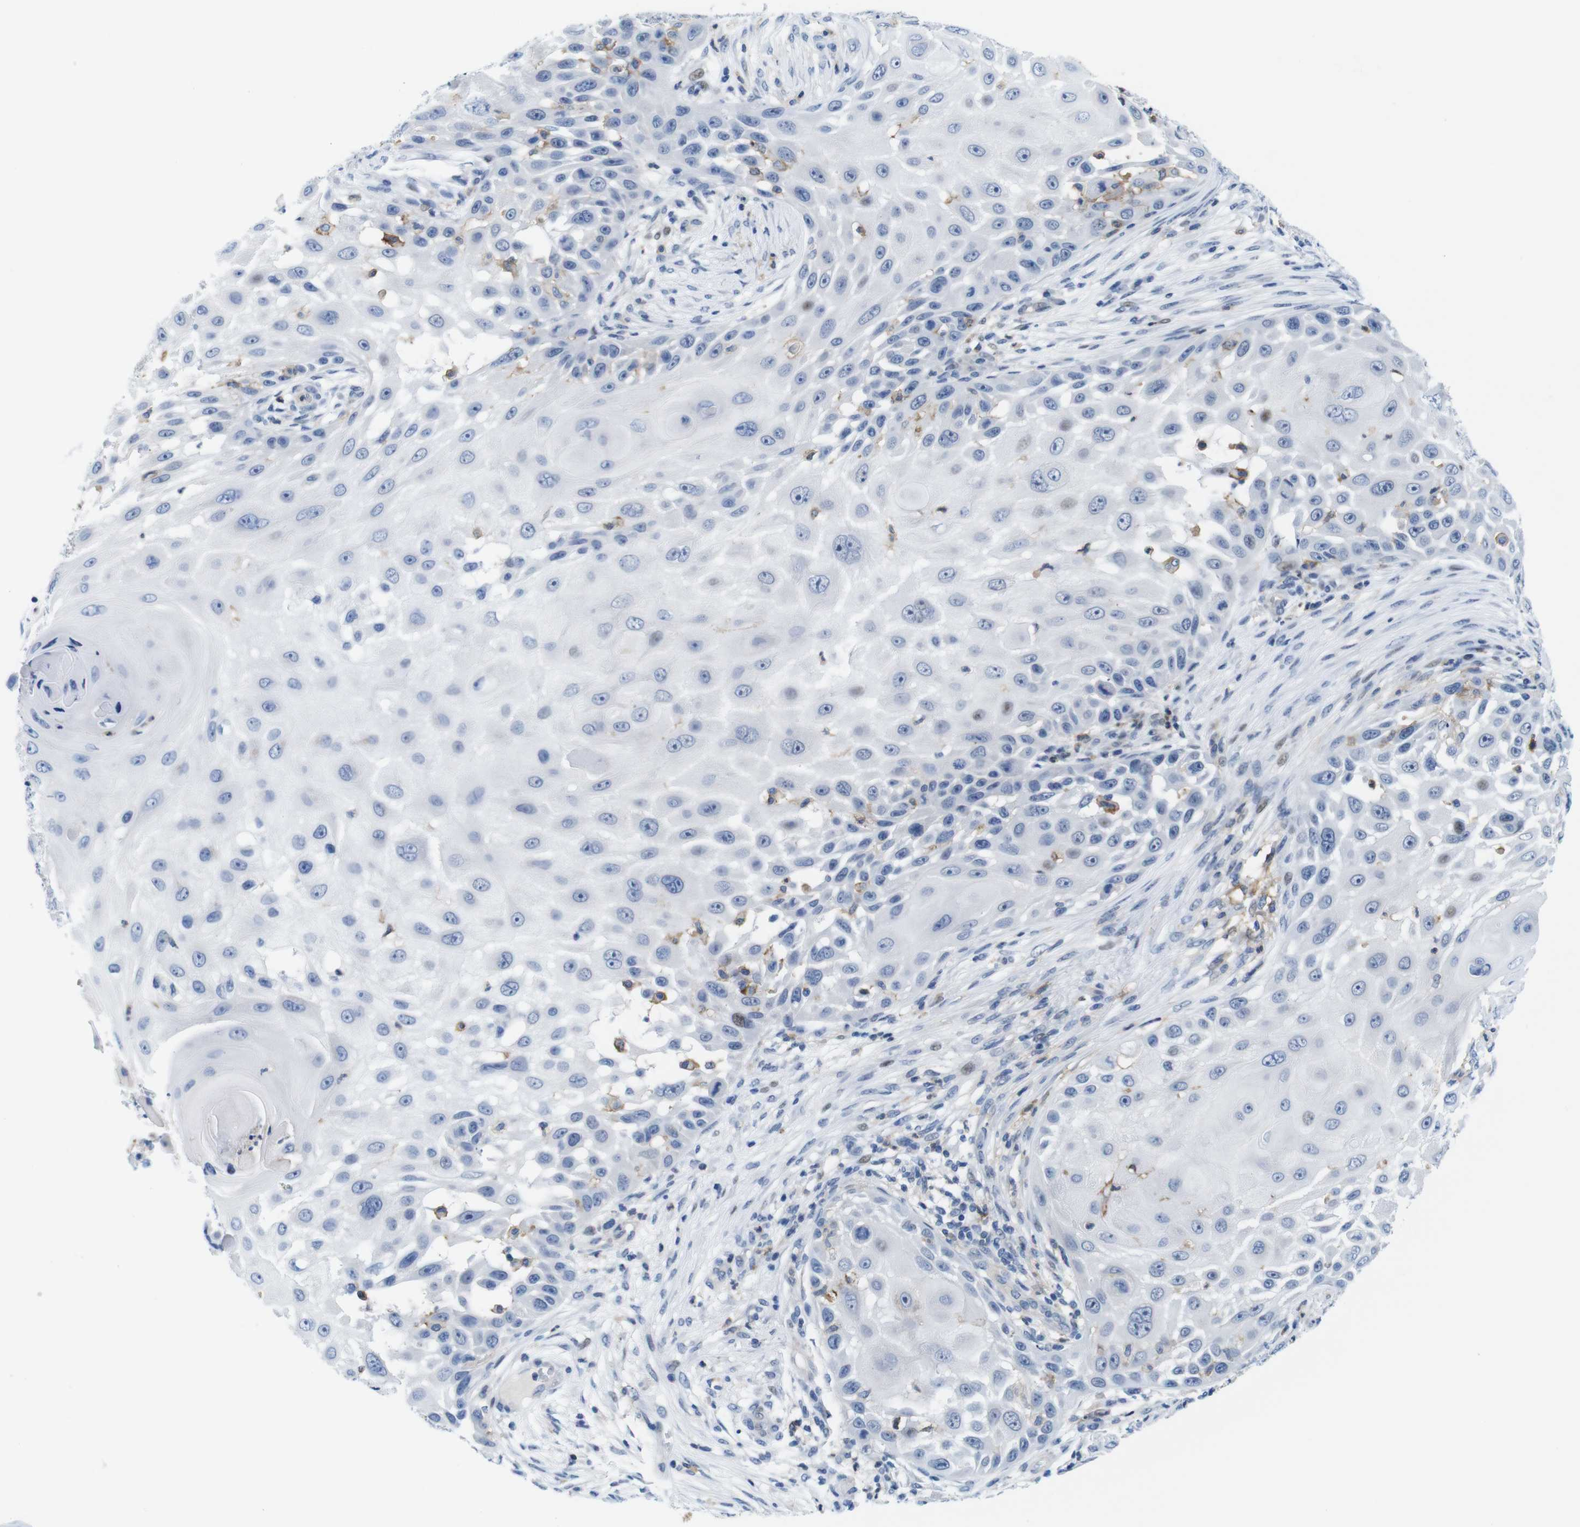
{"staining": {"intensity": "negative", "quantity": "none", "location": "none"}, "tissue": "skin cancer", "cell_type": "Tumor cells", "image_type": "cancer", "snomed": [{"axis": "morphology", "description": "Squamous cell carcinoma, NOS"}, {"axis": "topography", "description": "Skin"}], "caption": "An immunohistochemistry micrograph of skin cancer (squamous cell carcinoma) is shown. There is no staining in tumor cells of skin cancer (squamous cell carcinoma).", "gene": "CD300C", "patient": {"sex": "female", "age": 44}}